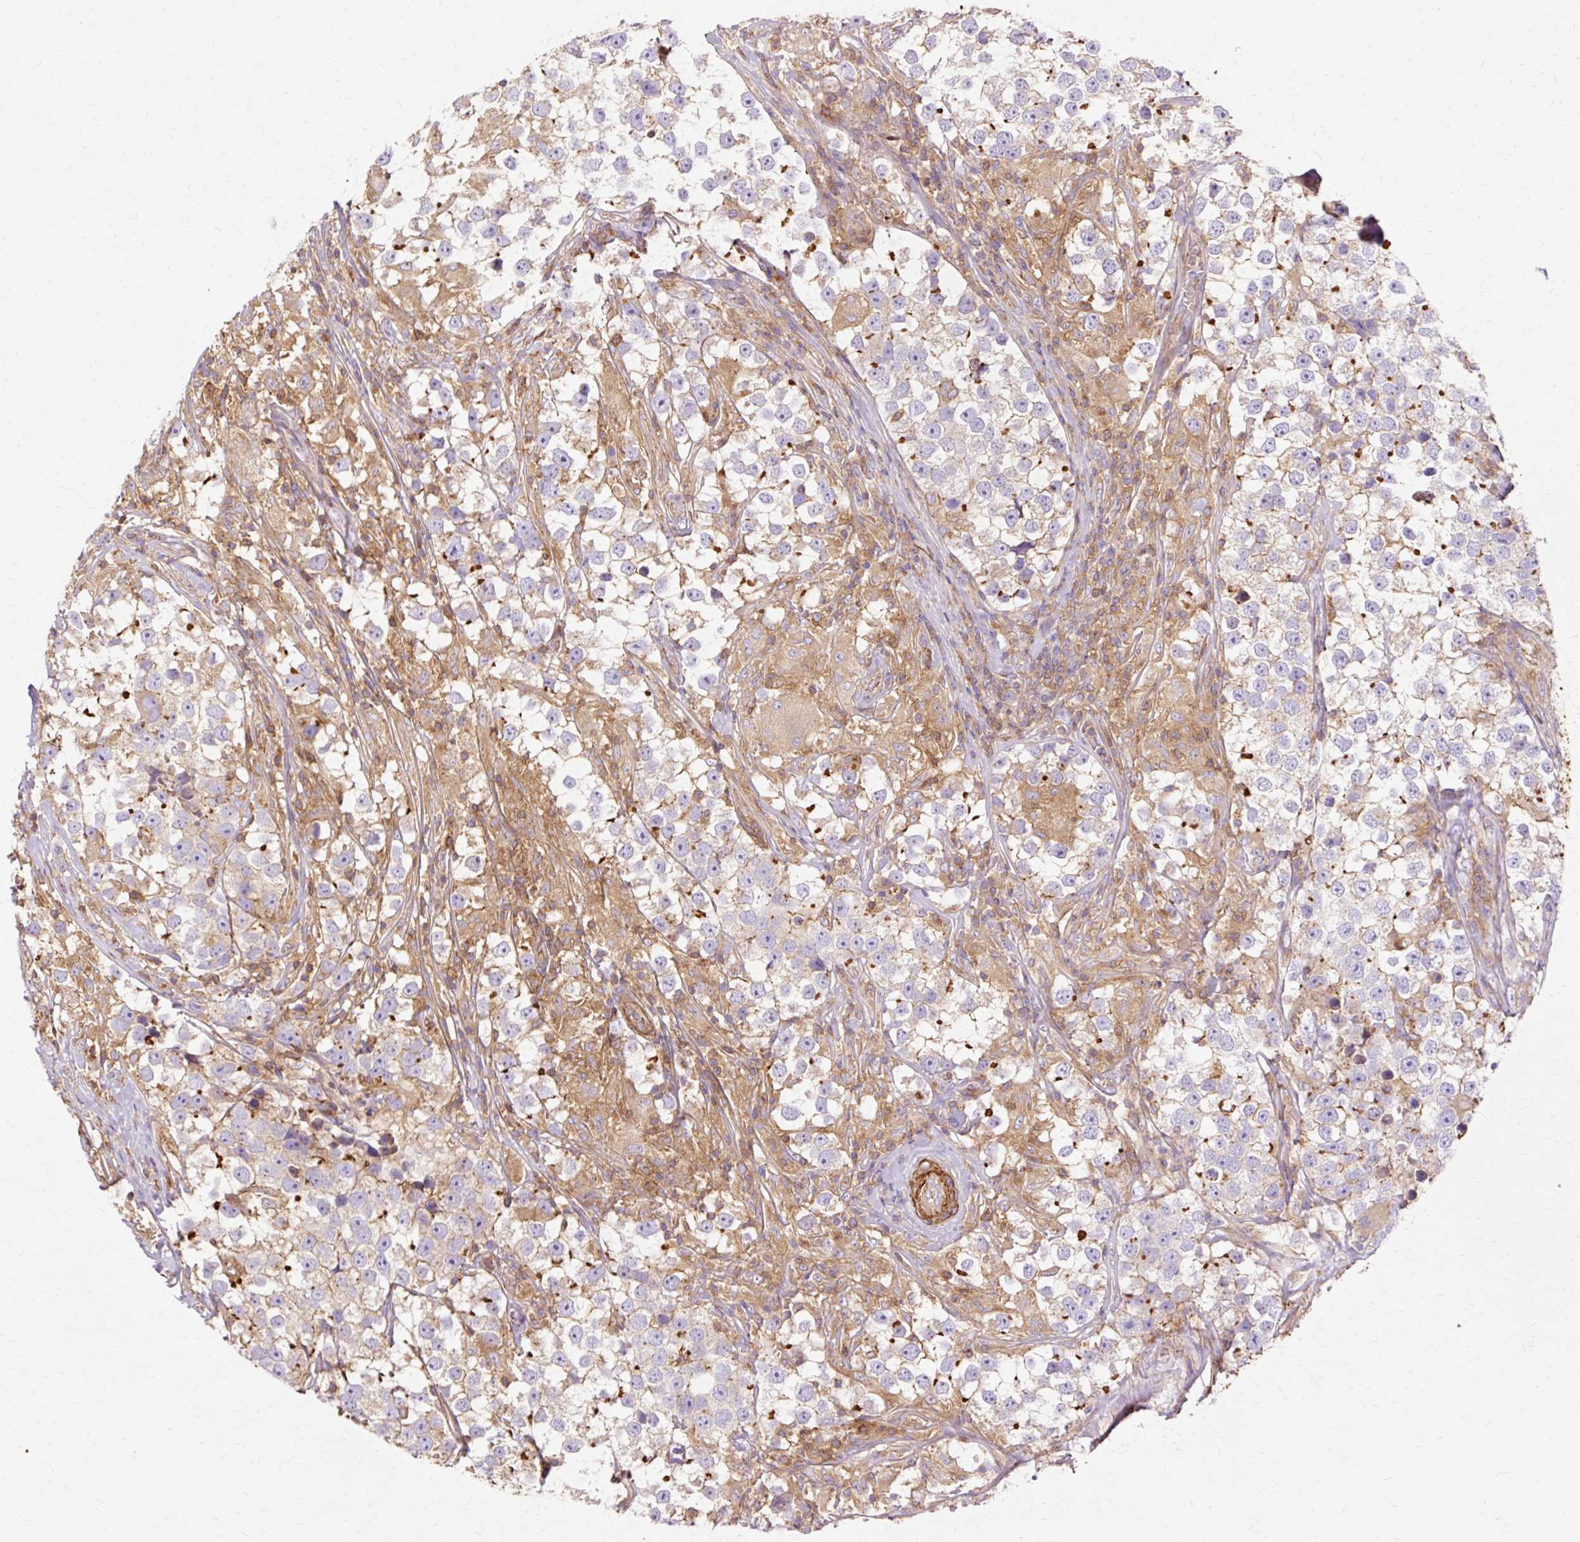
{"staining": {"intensity": "negative", "quantity": "none", "location": "none"}, "tissue": "testis cancer", "cell_type": "Tumor cells", "image_type": "cancer", "snomed": [{"axis": "morphology", "description": "Seminoma, NOS"}, {"axis": "topography", "description": "Testis"}], "caption": "Image shows no significant protein expression in tumor cells of seminoma (testis).", "gene": "TBC1D2B", "patient": {"sex": "male", "age": 46}}